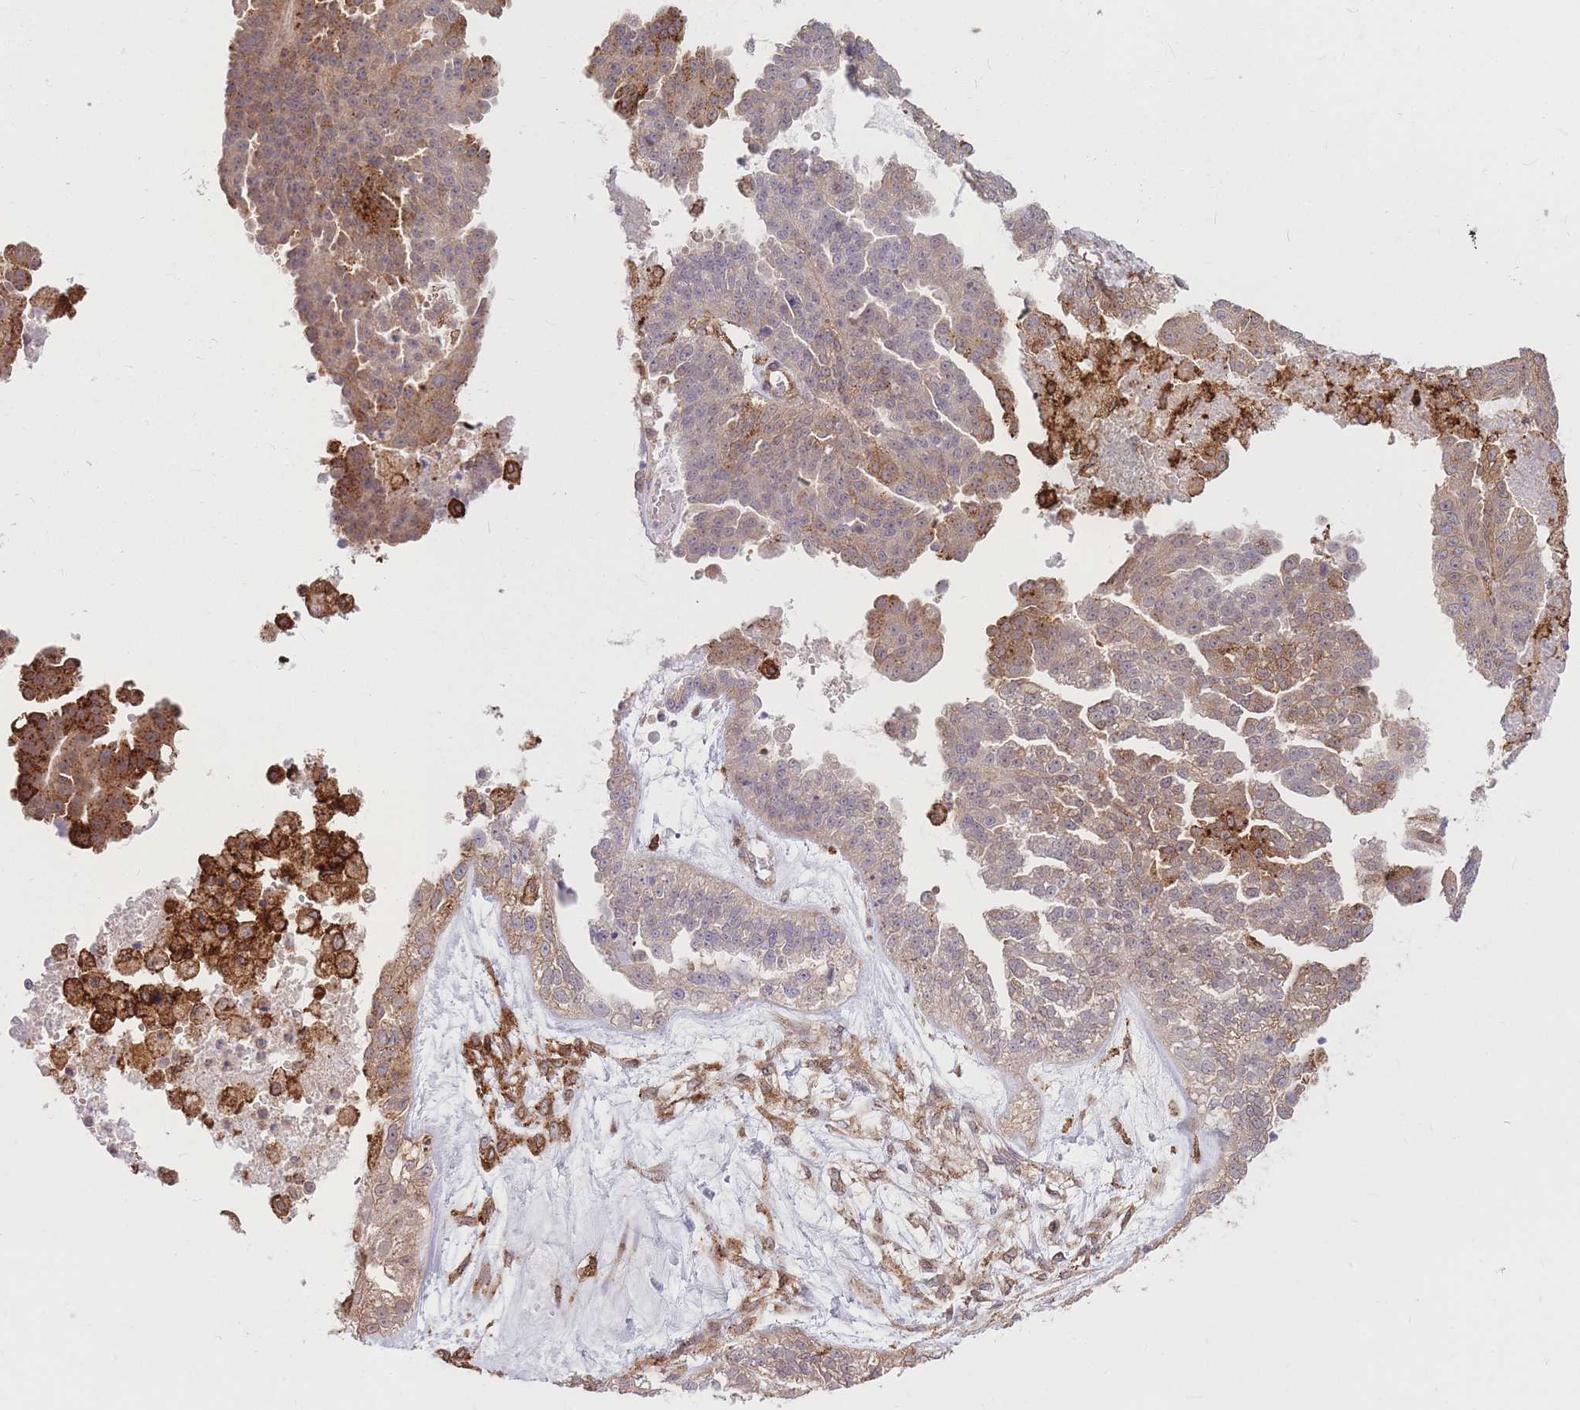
{"staining": {"intensity": "moderate", "quantity": "25%-75%", "location": "cytoplasmic/membranous"}, "tissue": "ovarian cancer", "cell_type": "Tumor cells", "image_type": "cancer", "snomed": [{"axis": "morphology", "description": "Cystadenocarcinoma, serous, NOS"}, {"axis": "topography", "description": "Ovary"}], "caption": "A brown stain highlights moderate cytoplasmic/membranous staining of a protein in serous cystadenocarcinoma (ovarian) tumor cells.", "gene": "TCF20", "patient": {"sex": "female", "age": 58}}